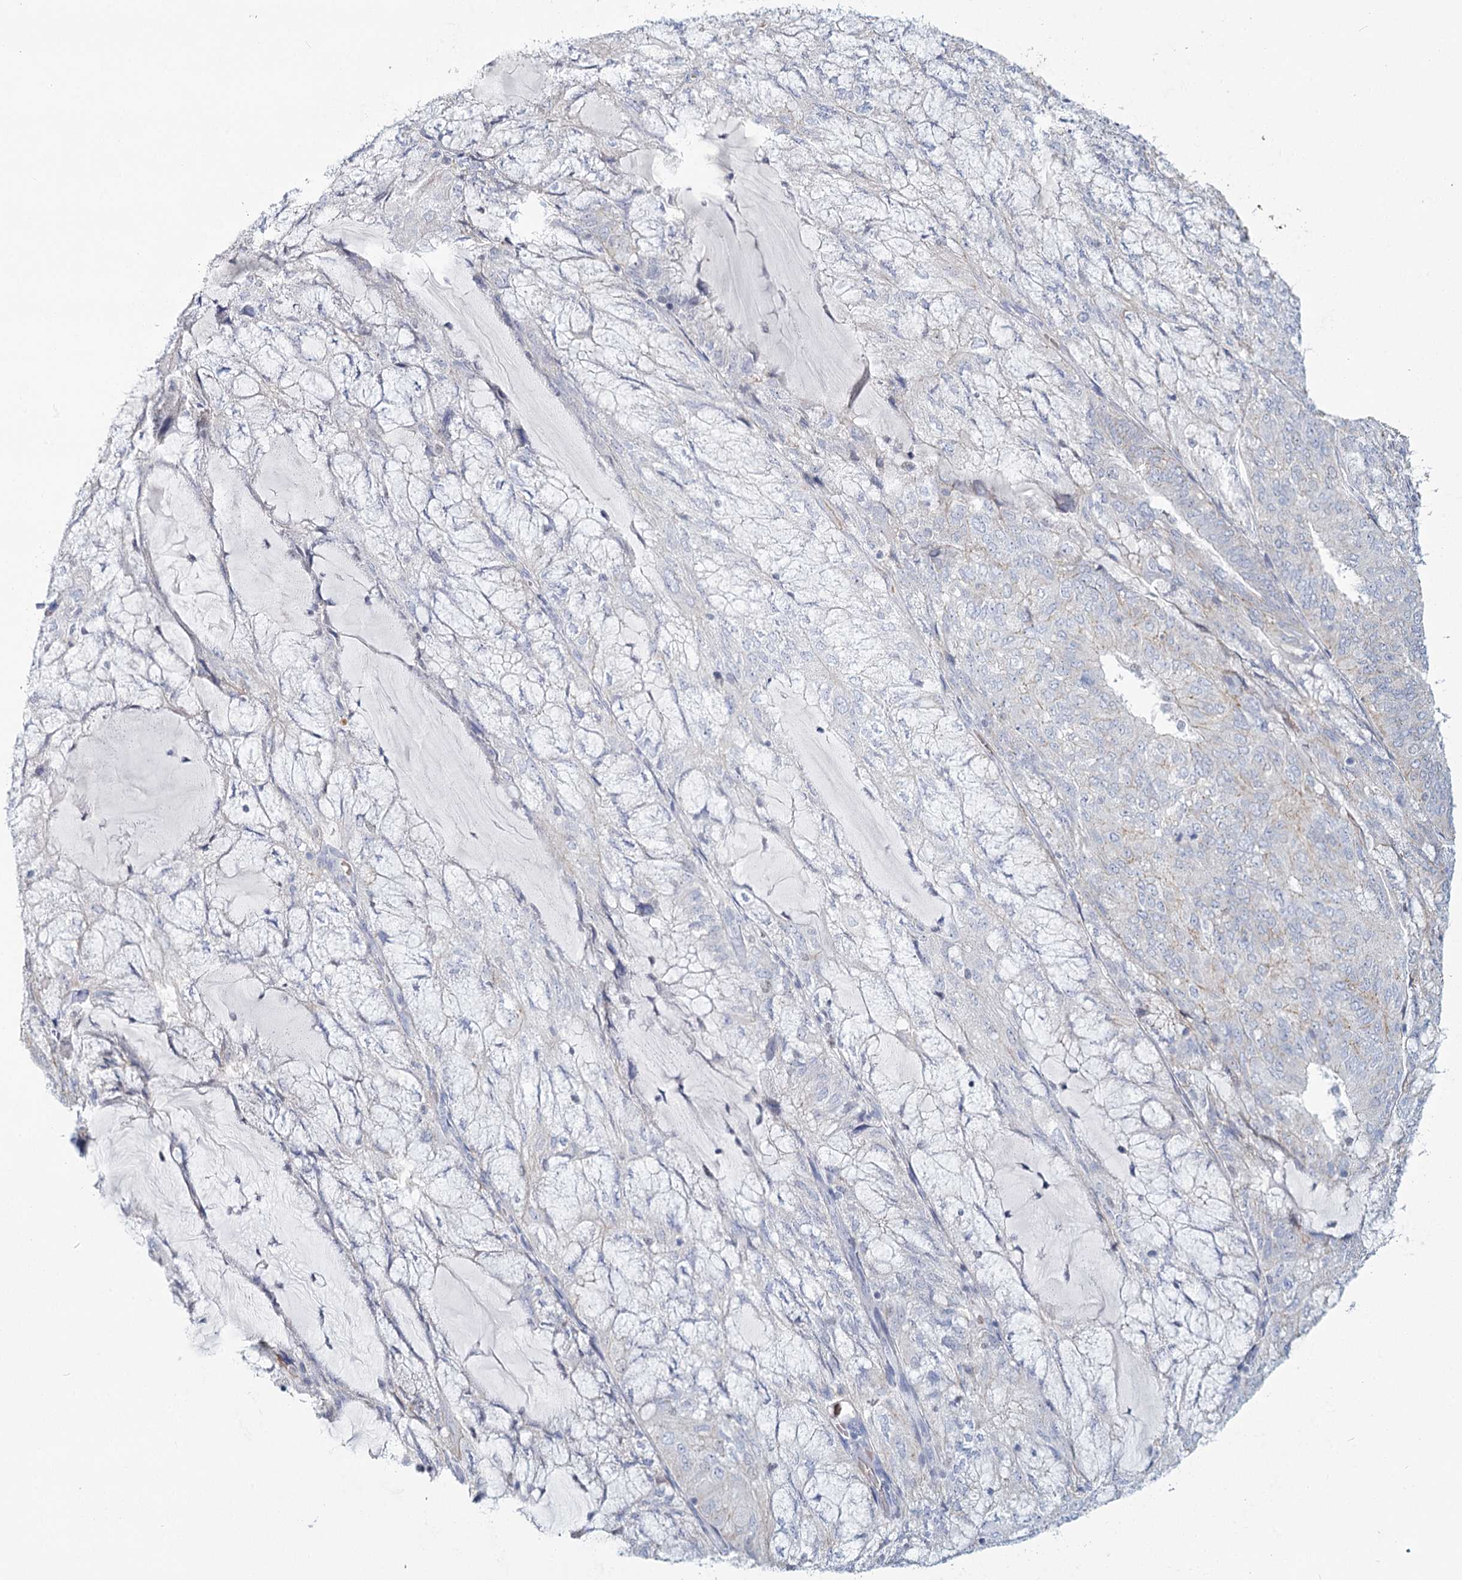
{"staining": {"intensity": "negative", "quantity": "none", "location": "none"}, "tissue": "endometrial cancer", "cell_type": "Tumor cells", "image_type": "cancer", "snomed": [{"axis": "morphology", "description": "Adenocarcinoma, NOS"}, {"axis": "topography", "description": "Endometrium"}], "caption": "Tumor cells are negative for protein expression in human endometrial adenocarcinoma.", "gene": "IGSF3", "patient": {"sex": "female", "age": 81}}